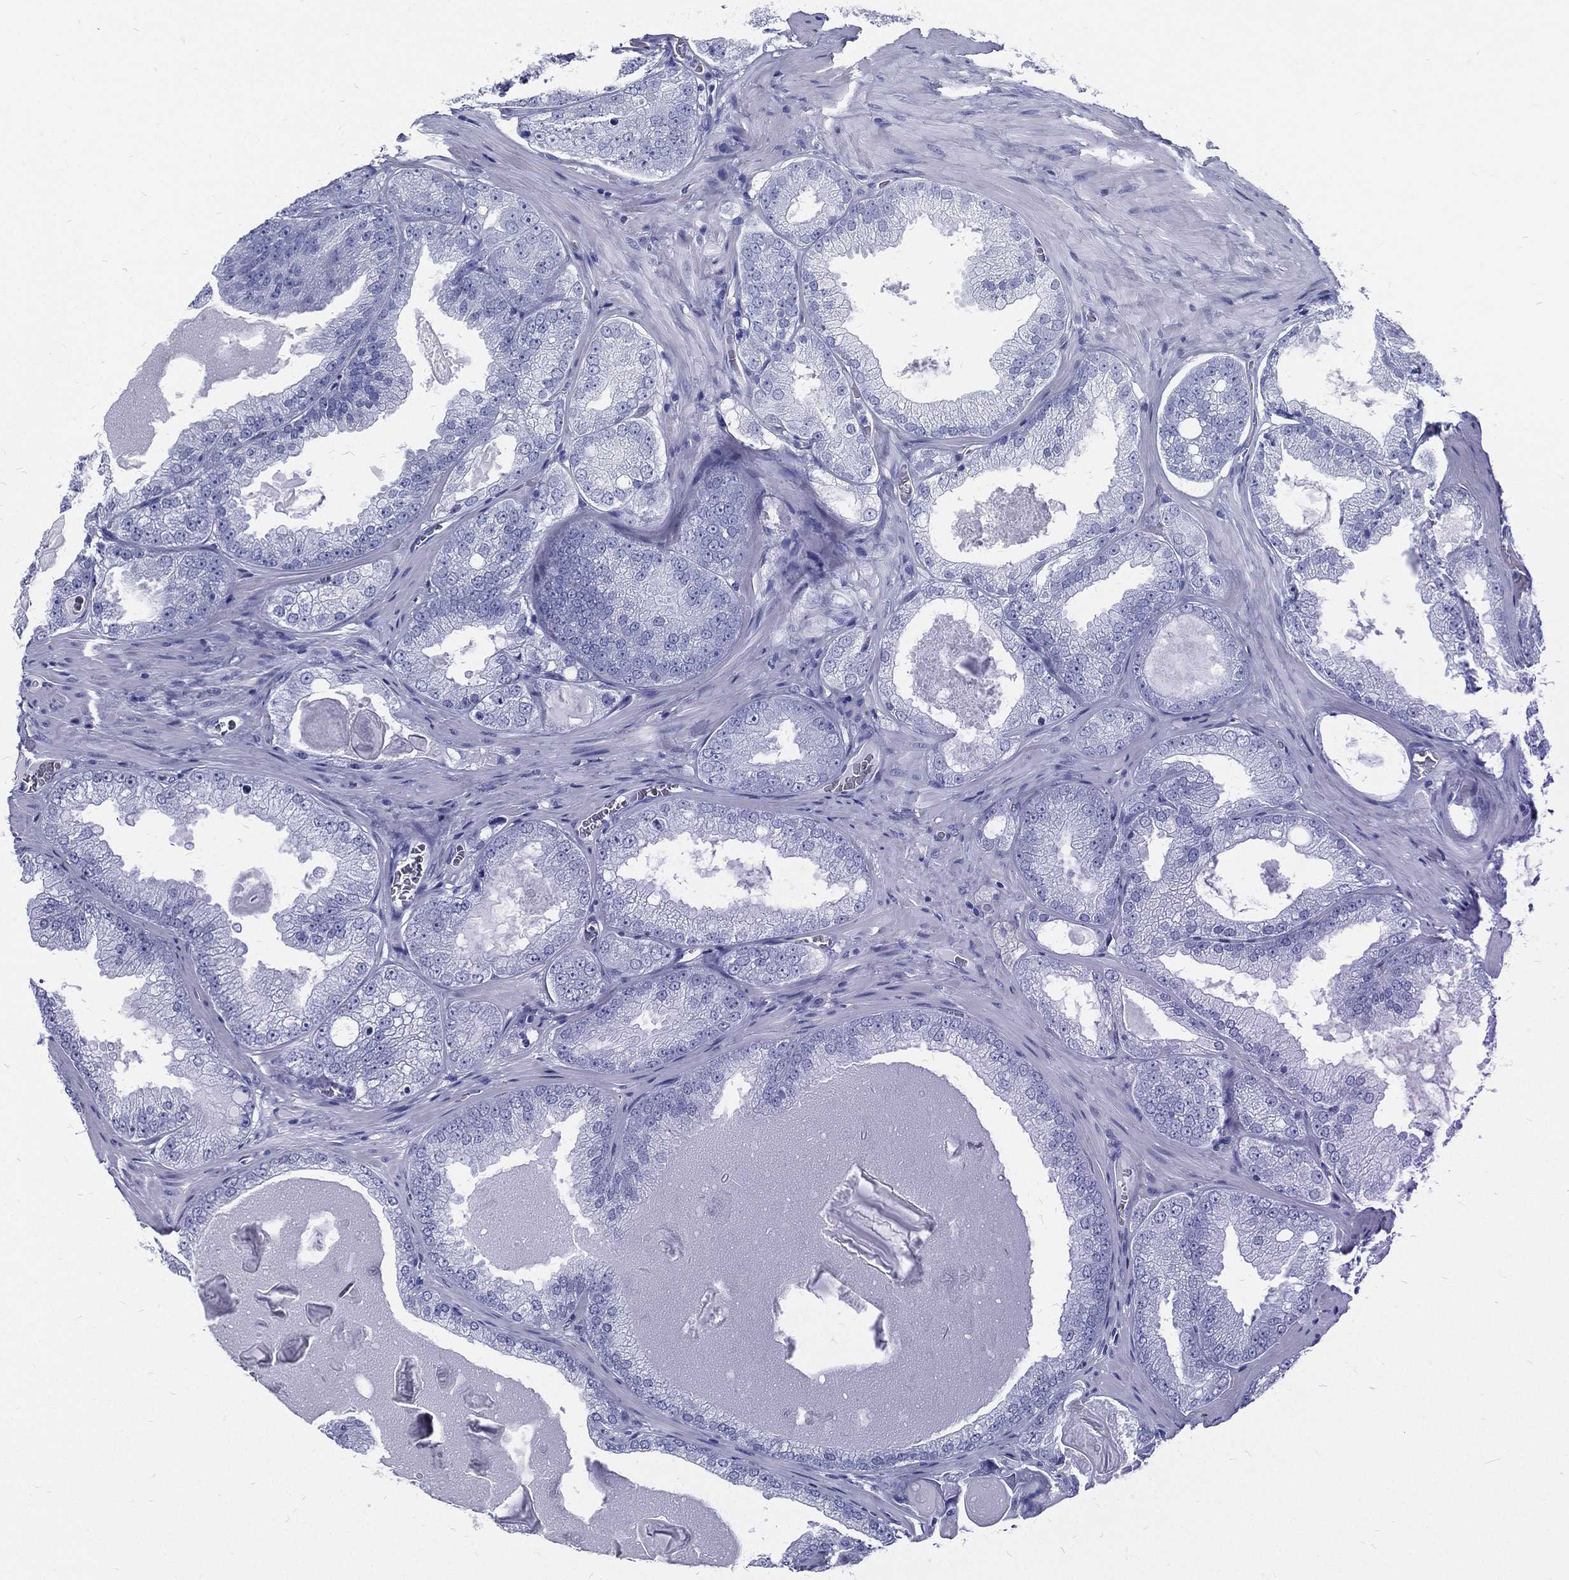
{"staining": {"intensity": "negative", "quantity": "none", "location": "none"}, "tissue": "prostate cancer", "cell_type": "Tumor cells", "image_type": "cancer", "snomed": [{"axis": "morphology", "description": "Adenocarcinoma, Low grade"}, {"axis": "topography", "description": "Prostate"}], "caption": "Immunohistochemistry (IHC) histopathology image of neoplastic tissue: human prostate cancer stained with DAB (3,3'-diaminobenzidine) shows no significant protein staining in tumor cells.", "gene": "RSPH4A", "patient": {"sex": "male", "age": 72}}